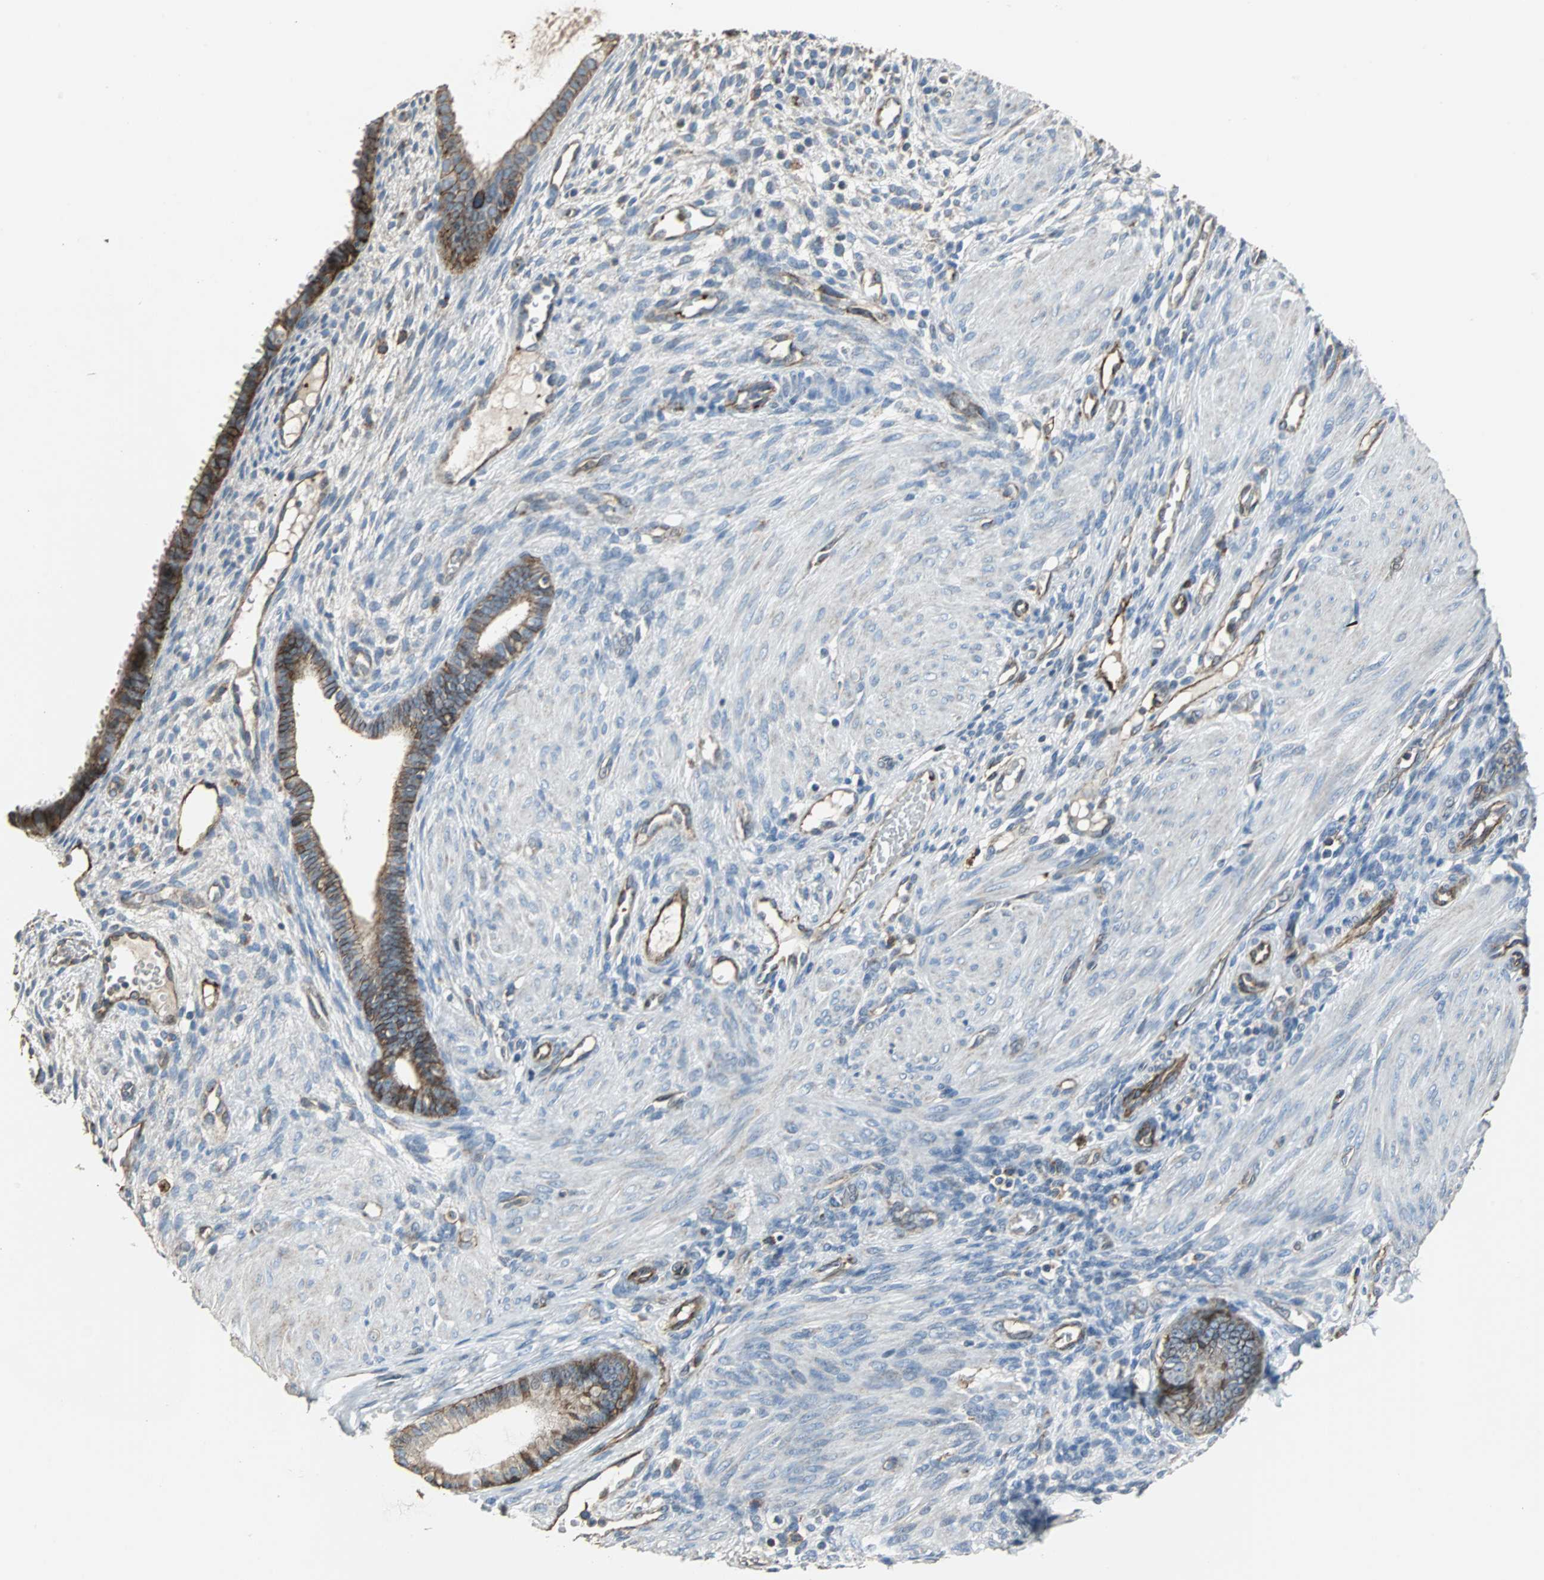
{"staining": {"intensity": "weak", "quantity": "25%-75%", "location": "cytoplasmic/membranous"}, "tissue": "endometrium", "cell_type": "Cells in endometrial stroma", "image_type": "normal", "snomed": [{"axis": "morphology", "description": "Normal tissue, NOS"}, {"axis": "topography", "description": "Endometrium"}], "caption": "A micrograph of endometrium stained for a protein displays weak cytoplasmic/membranous brown staining in cells in endometrial stroma. The staining is performed using DAB brown chromogen to label protein expression. The nuclei are counter-stained blue using hematoxylin.", "gene": "F11R", "patient": {"sex": "female", "age": 72}}